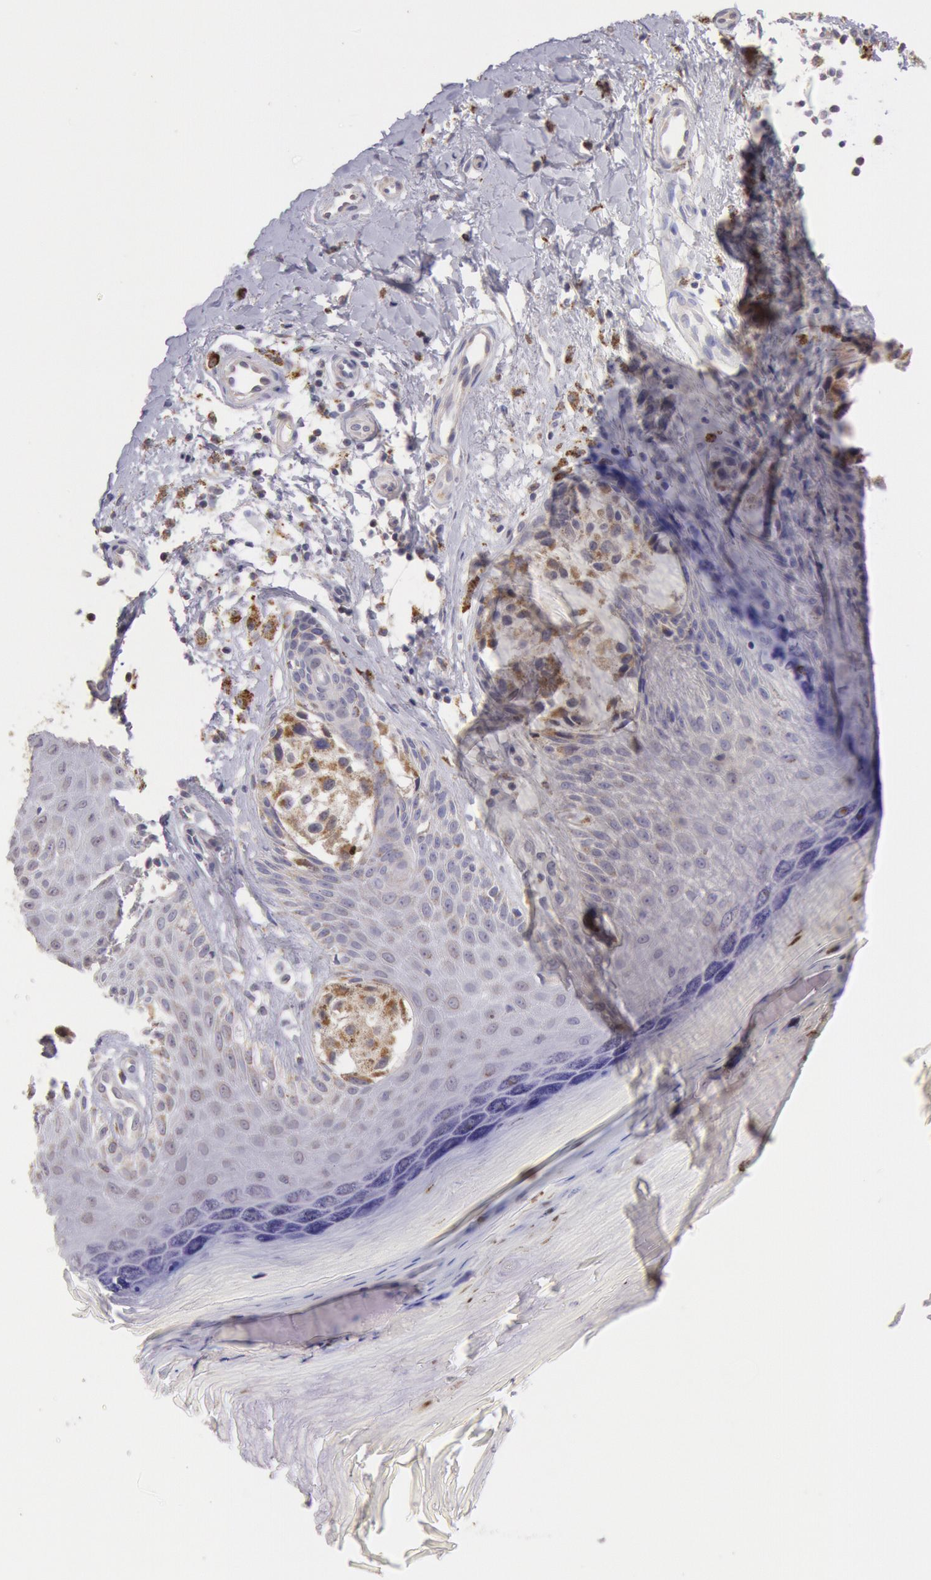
{"staining": {"intensity": "moderate", "quantity": "25%-75%", "location": "cytoplasmic/membranous"}, "tissue": "melanoma", "cell_type": "Tumor cells", "image_type": "cancer", "snomed": [{"axis": "morphology", "description": "Malignant melanoma, NOS"}, {"axis": "topography", "description": "Skin"}], "caption": "This image demonstrates melanoma stained with immunohistochemistry (IHC) to label a protein in brown. The cytoplasmic/membranous of tumor cells show moderate positivity for the protein. Nuclei are counter-stained blue.", "gene": "FRMD6", "patient": {"sex": "male", "age": 79}}